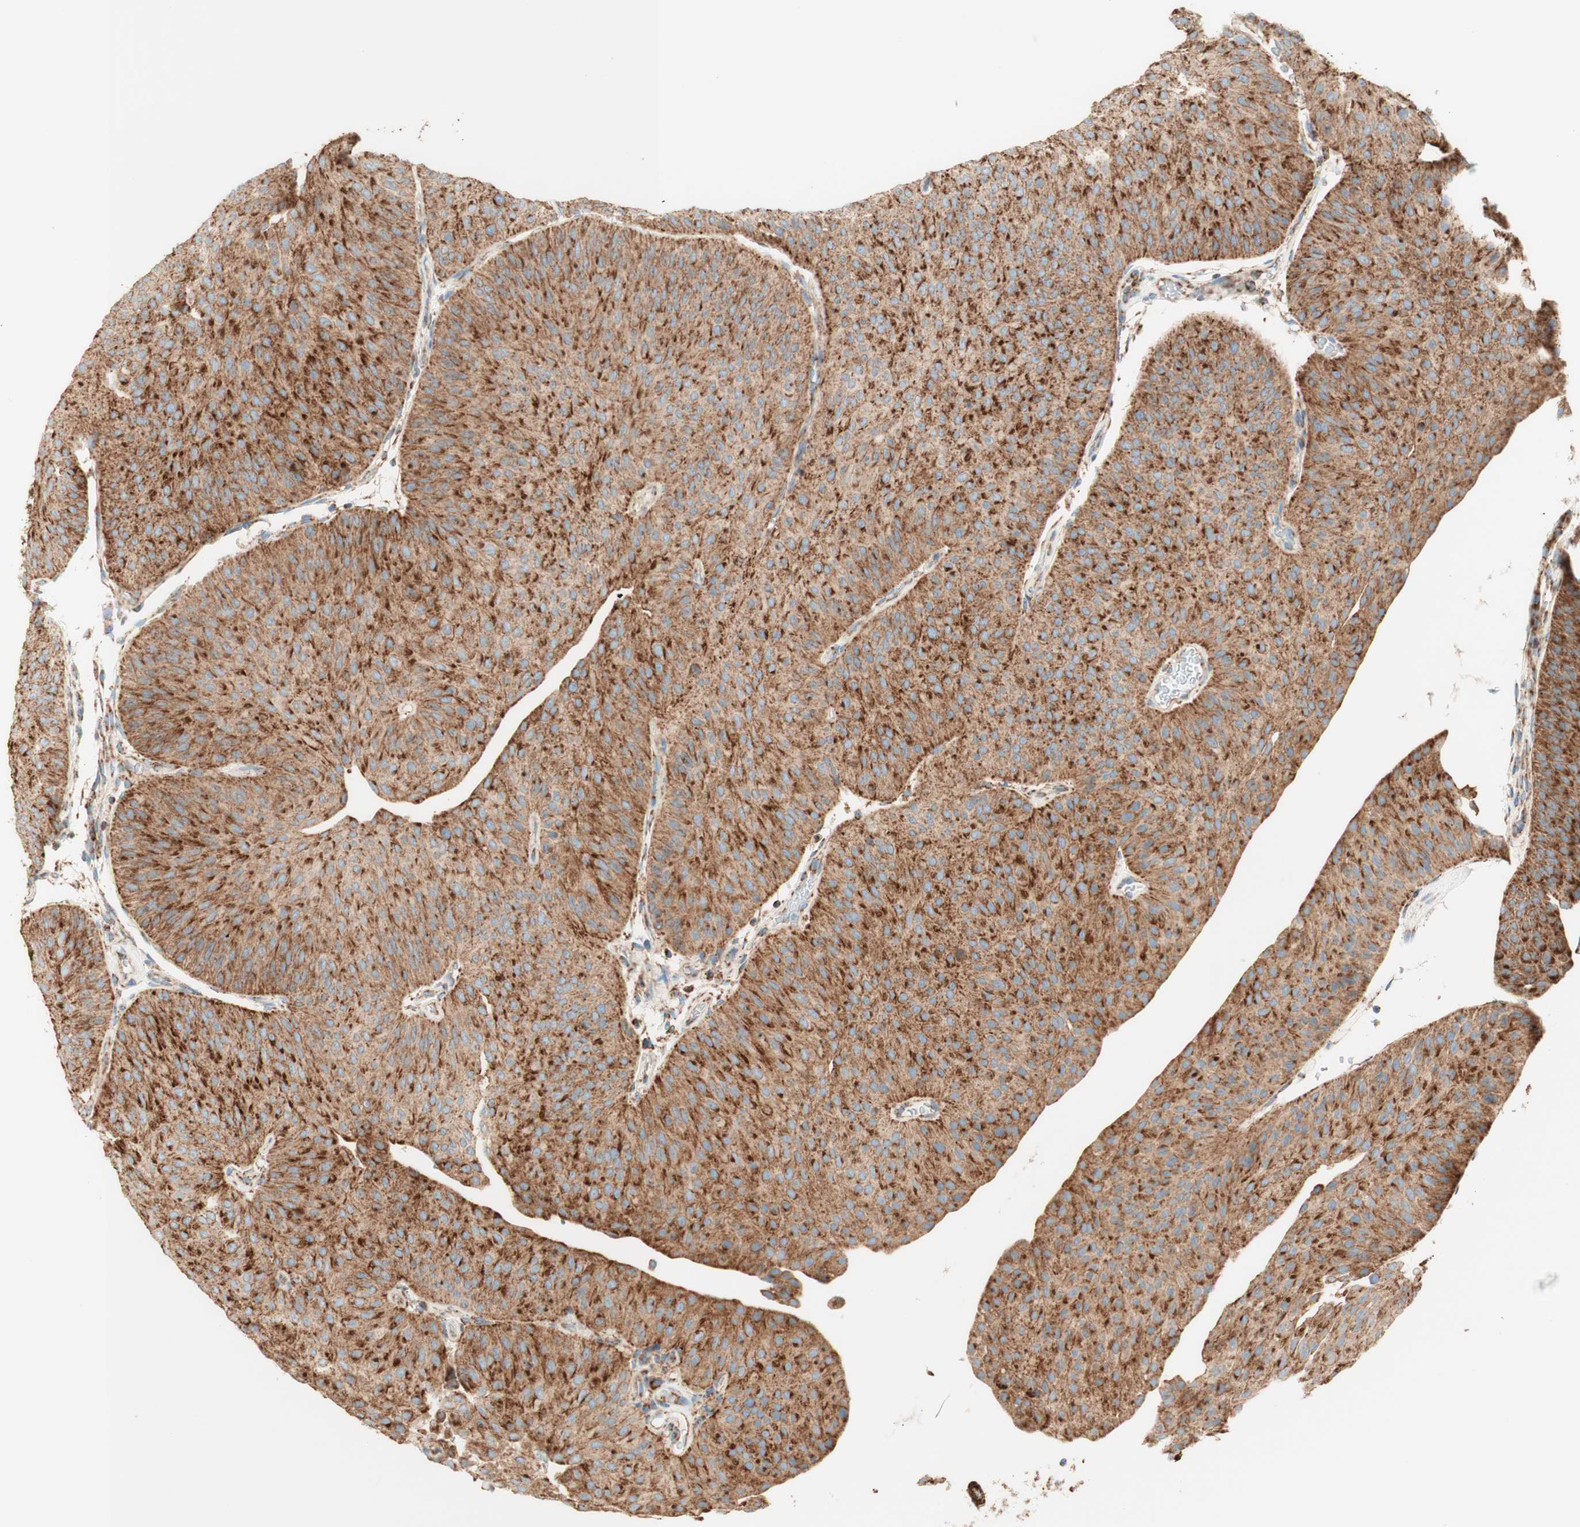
{"staining": {"intensity": "strong", "quantity": ">75%", "location": "cytoplasmic/membranous"}, "tissue": "urothelial cancer", "cell_type": "Tumor cells", "image_type": "cancer", "snomed": [{"axis": "morphology", "description": "Urothelial carcinoma, Low grade"}, {"axis": "topography", "description": "Urinary bladder"}], "caption": "Urothelial cancer stained for a protein (brown) exhibits strong cytoplasmic/membranous positive expression in approximately >75% of tumor cells.", "gene": "TOMM20", "patient": {"sex": "female", "age": 60}}